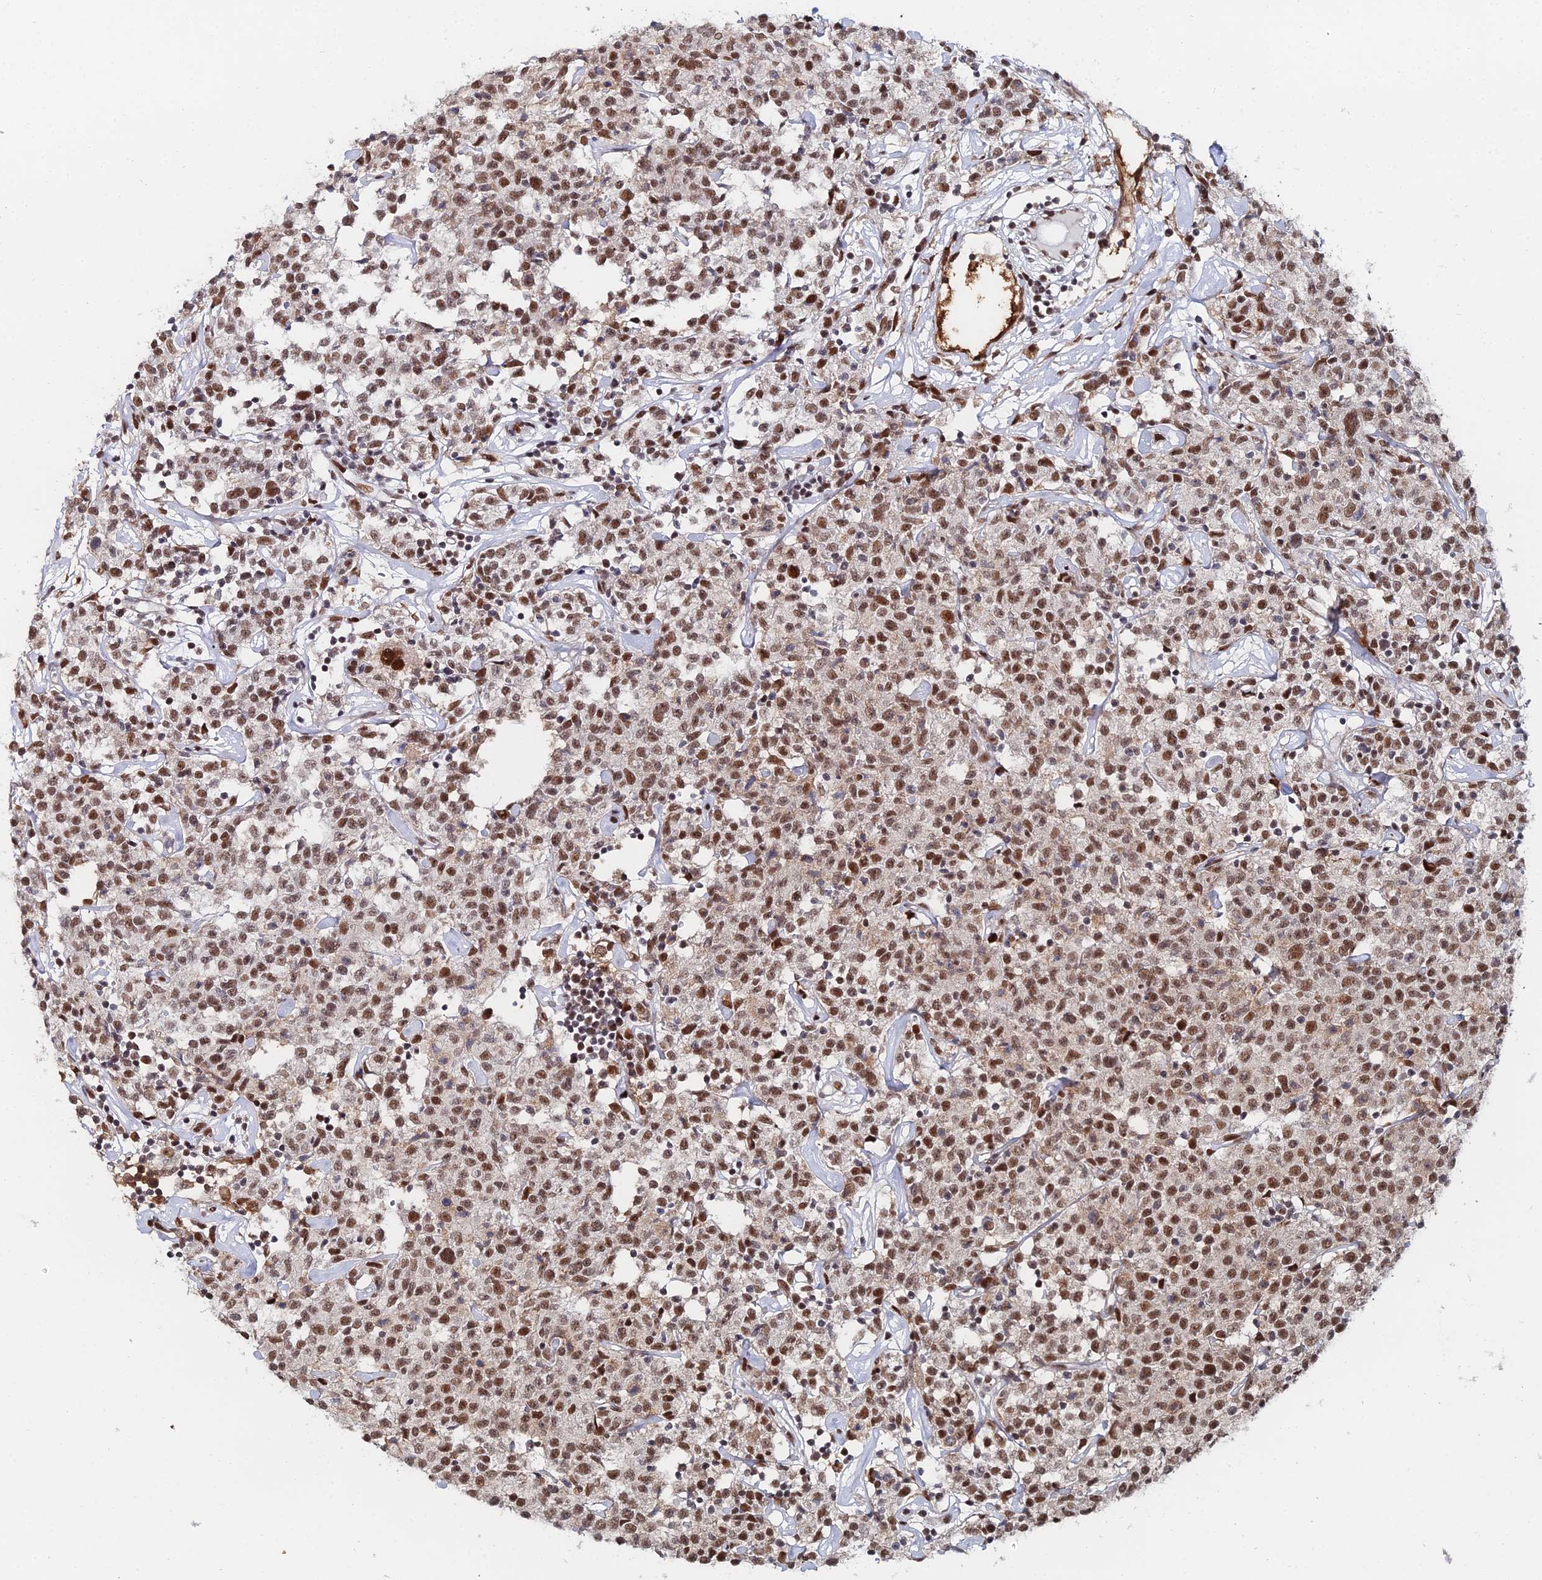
{"staining": {"intensity": "moderate", "quantity": ">75%", "location": "nuclear"}, "tissue": "lymphoma", "cell_type": "Tumor cells", "image_type": "cancer", "snomed": [{"axis": "morphology", "description": "Malignant lymphoma, non-Hodgkin's type, Low grade"}, {"axis": "topography", "description": "Small intestine"}], "caption": "A brown stain labels moderate nuclear staining of a protein in human low-grade malignant lymphoma, non-Hodgkin's type tumor cells.", "gene": "GSC2", "patient": {"sex": "female", "age": 59}}